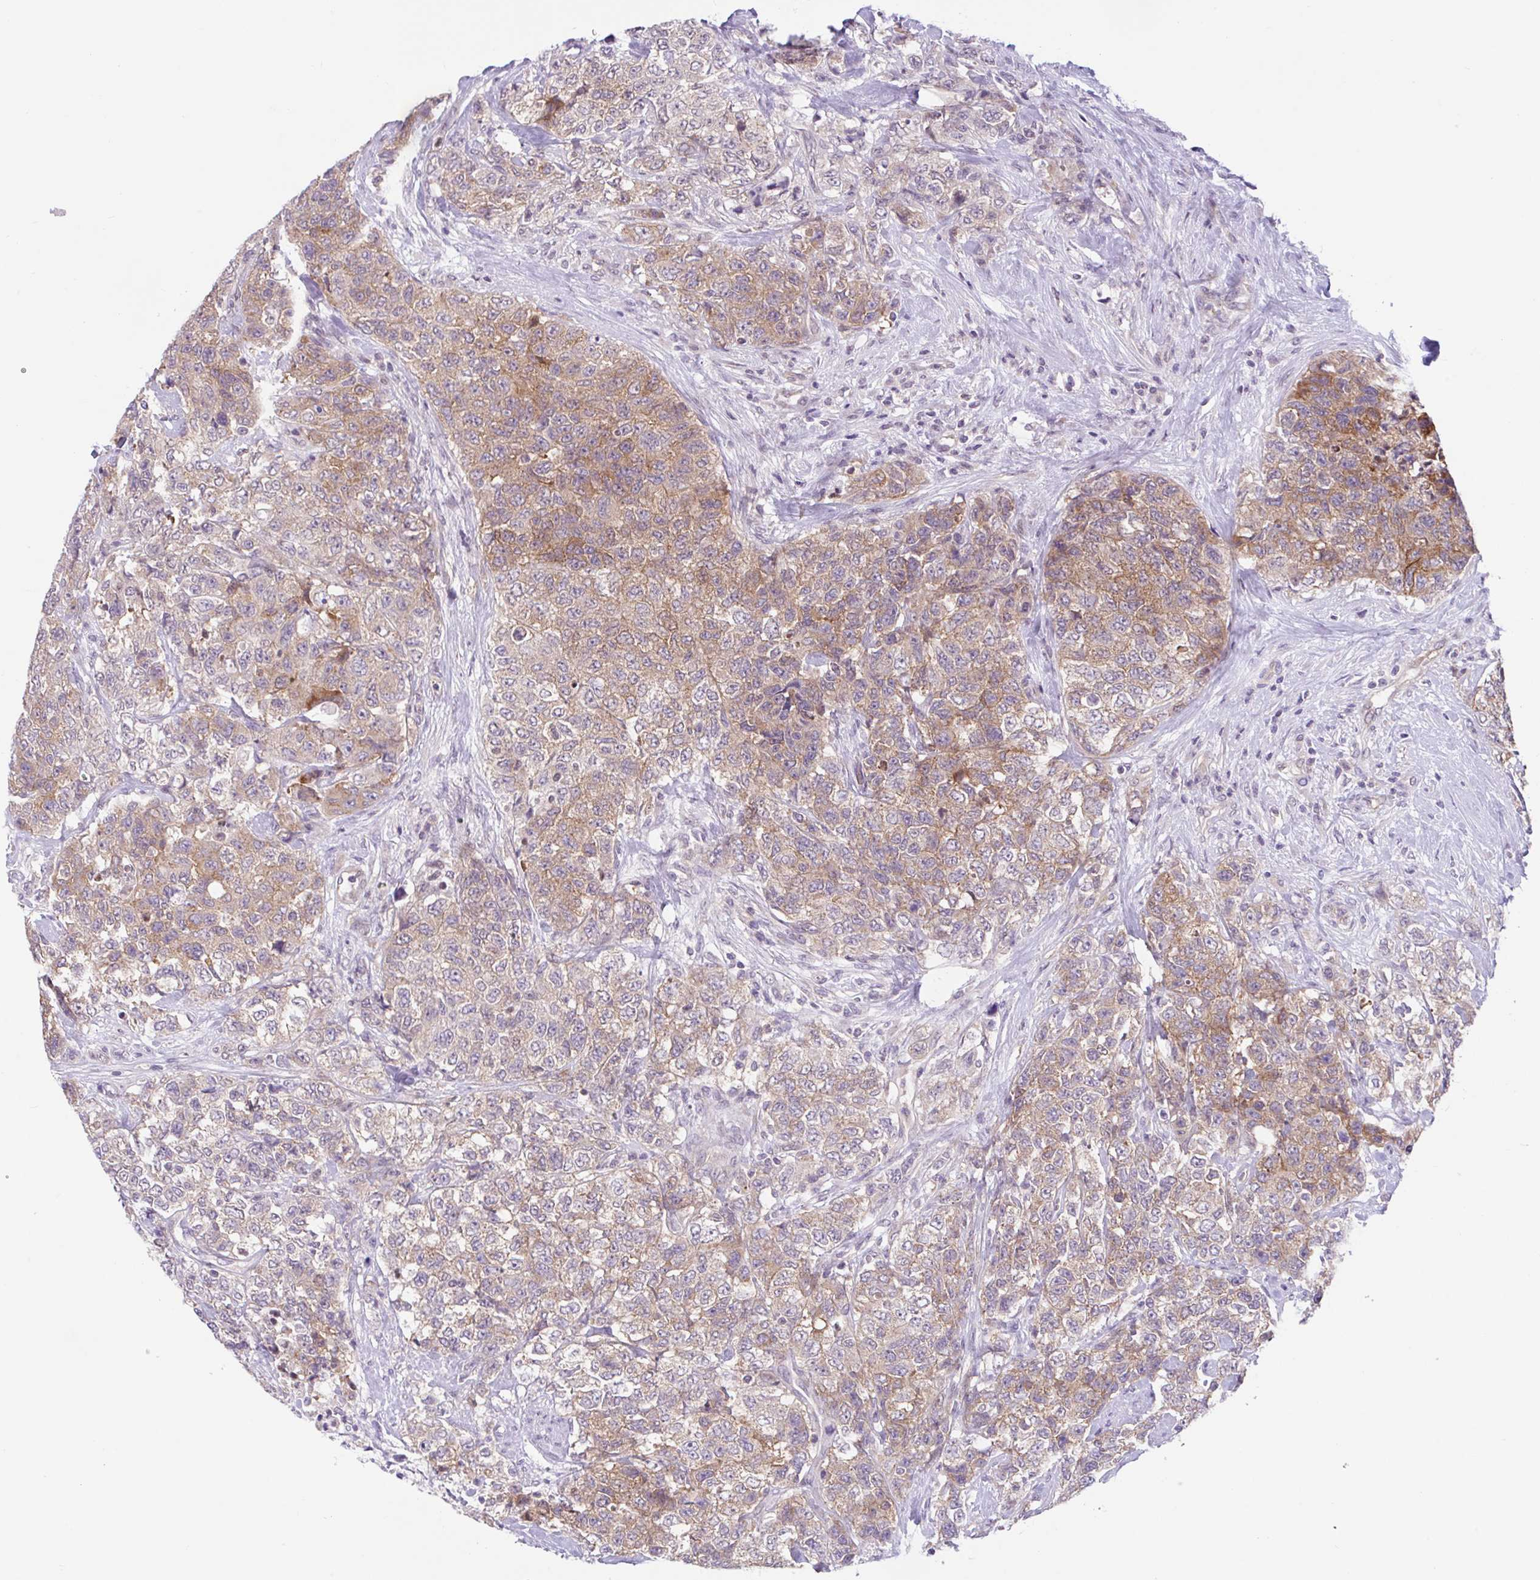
{"staining": {"intensity": "moderate", "quantity": "25%-75%", "location": "cytoplasmic/membranous"}, "tissue": "urothelial cancer", "cell_type": "Tumor cells", "image_type": "cancer", "snomed": [{"axis": "morphology", "description": "Urothelial carcinoma, High grade"}, {"axis": "topography", "description": "Urinary bladder"}], "caption": "High-magnification brightfield microscopy of high-grade urothelial carcinoma stained with DAB (3,3'-diaminobenzidine) (brown) and counterstained with hematoxylin (blue). tumor cells exhibit moderate cytoplasmic/membranous staining is appreciated in approximately25%-75% of cells.", "gene": "RALBP1", "patient": {"sex": "female", "age": 78}}